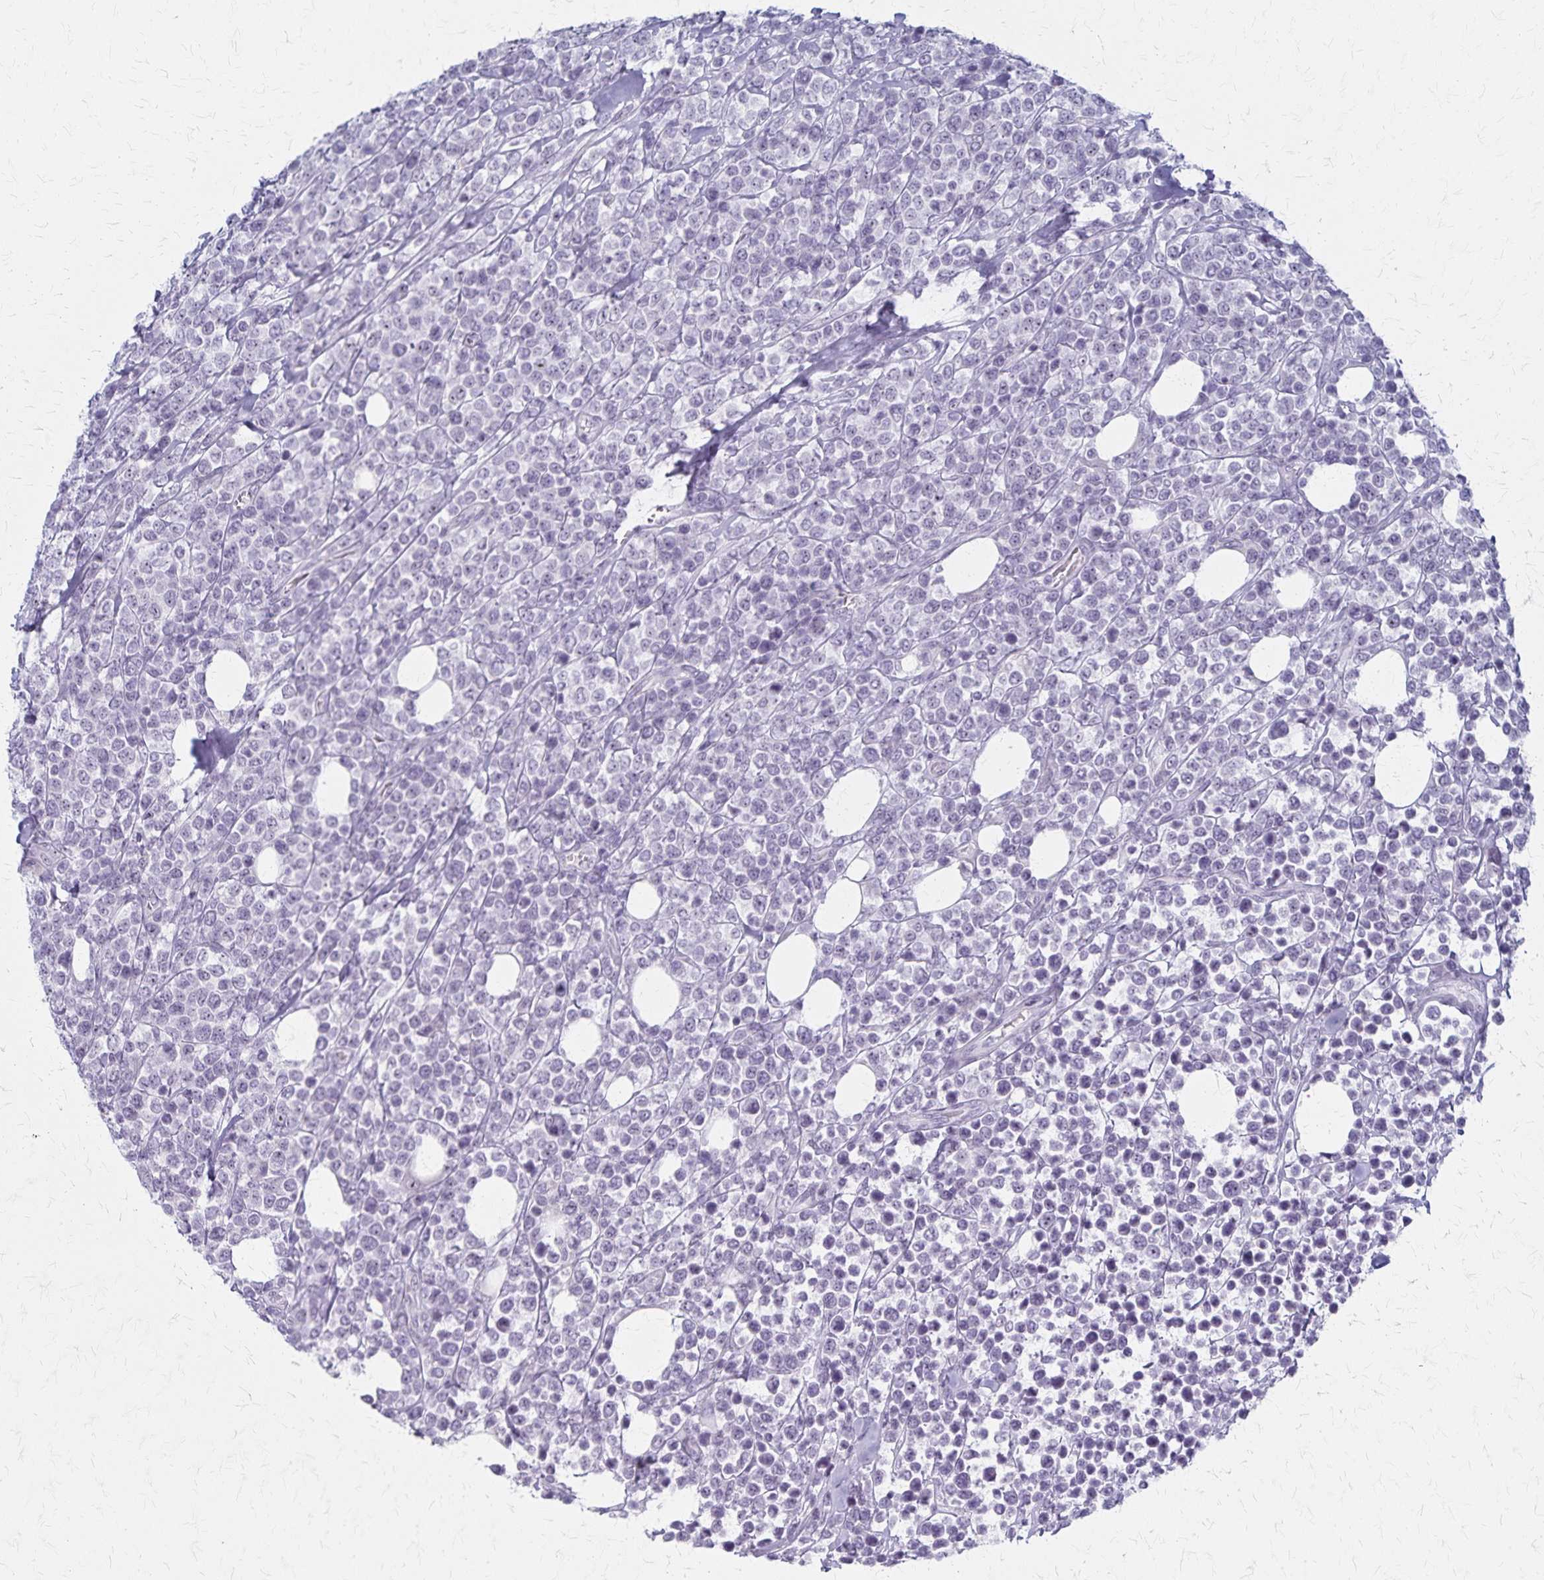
{"staining": {"intensity": "weak", "quantity": "<25%", "location": "nuclear"}, "tissue": "lymphoma", "cell_type": "Tumor cells", "image_type": "cancer", "snomed": [{"axis": "morphology", "description": "Malignant lymphoma, non-Hodgkin's type, High grade"}, {"axis": "topography", "description": "Soft tissue"}], "caption": "DAB (3,3'-diaminobenzidine) immunohistochemical staining of human malignant lymphoma, non-Hodgkin's type (high-grade) demonstrates no significant positivity in tumor cells.", "gene": "DLK2", "patient": {"sex": "female", "age": 56}}